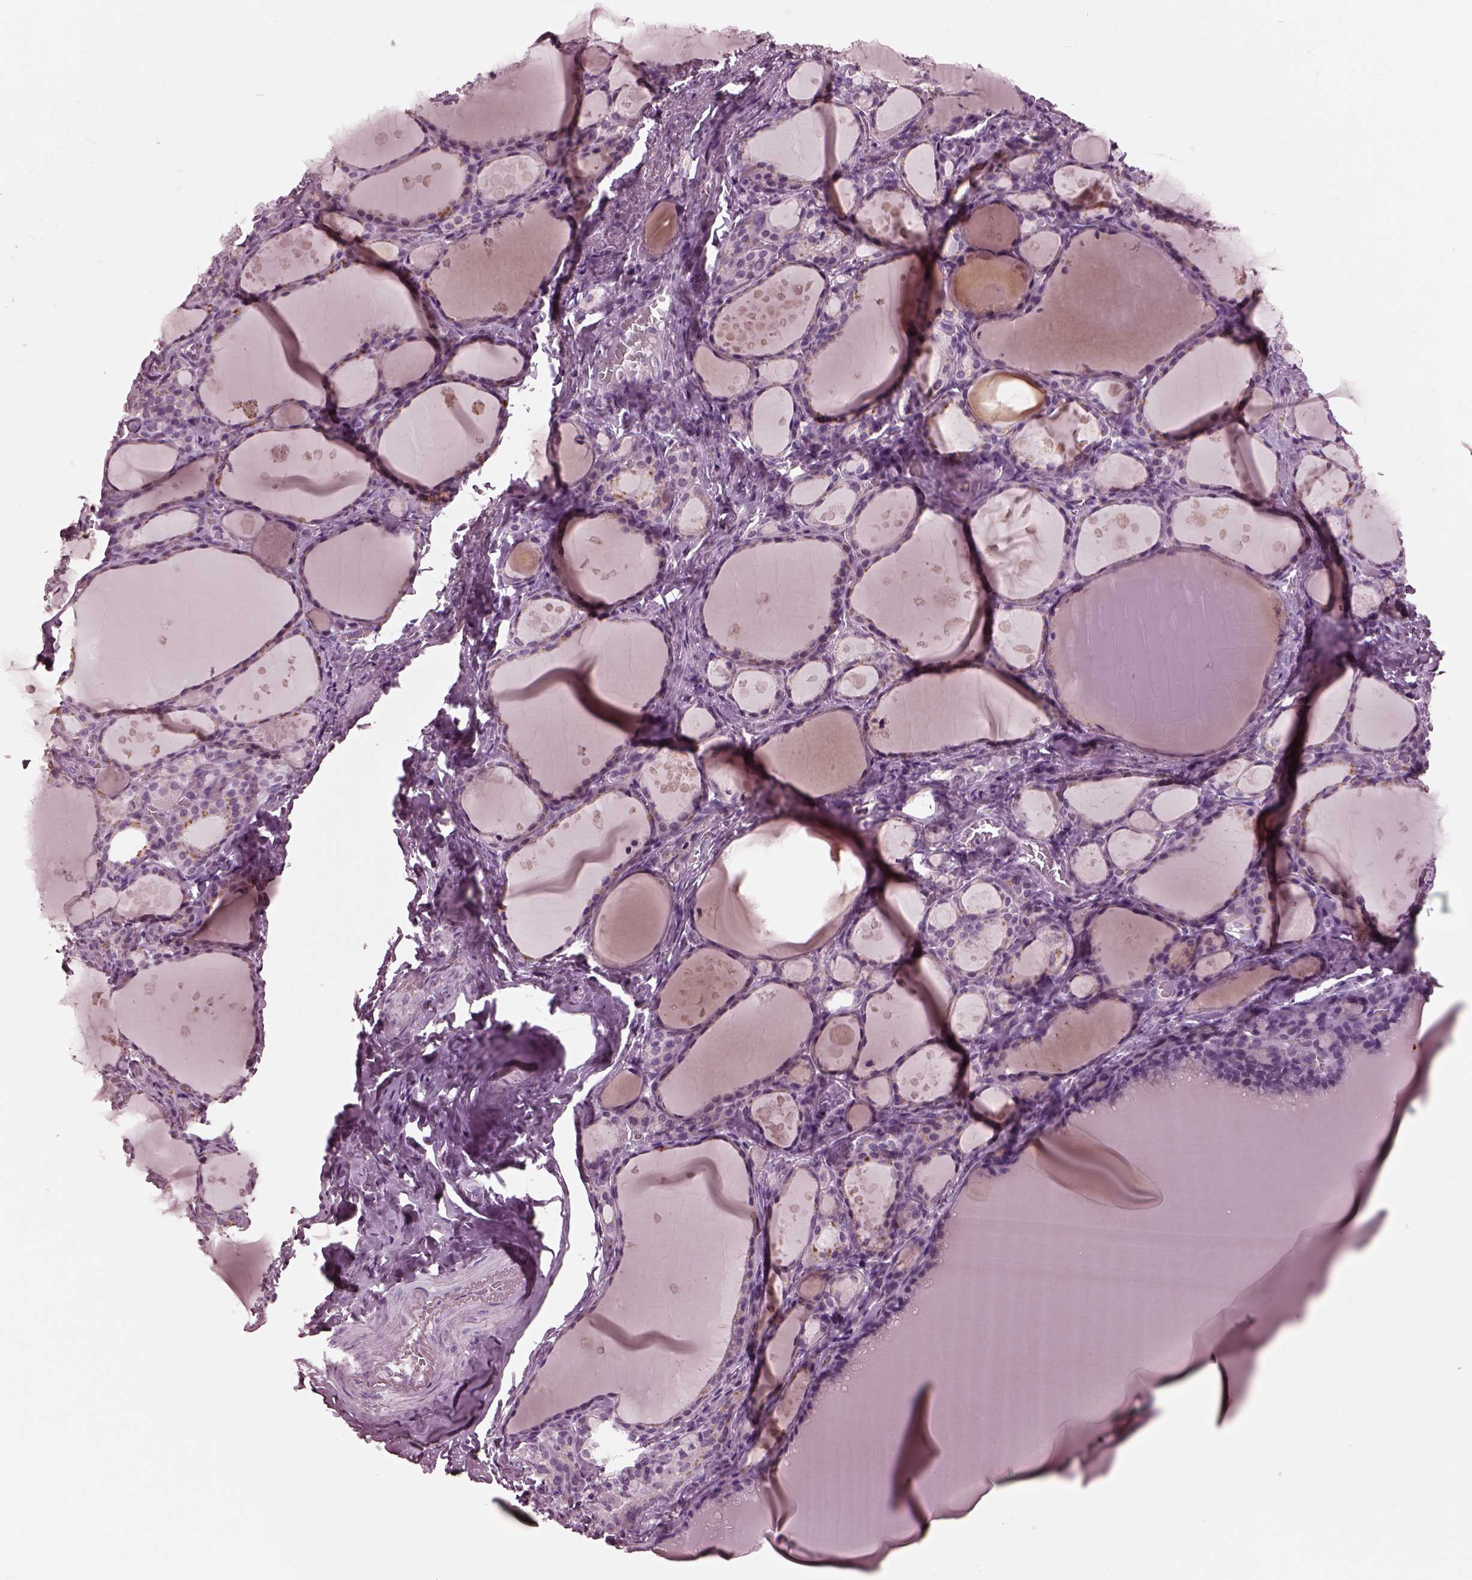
{"staining": {"intensity": "negative", "quantity": "none", "location": "none"}, "tissue": "thyroid gland", "cell_type": "Glandular cells", "image_type": "normal", "snomed": [{"axis": "morphology", "description": "Normal tissue, NOS"}, {"axis": "topography", "description": "Thyroid gland"}], "caption": "An IHC photomicrograph of benign thyroid gland is shown. There is no staining in glandular cells of thyroid gland. (DAB IHC visualized using brightfield microscopy, high magnification).", "gene": "MIB2", "patient": {"sex": "male", "age": 68}}